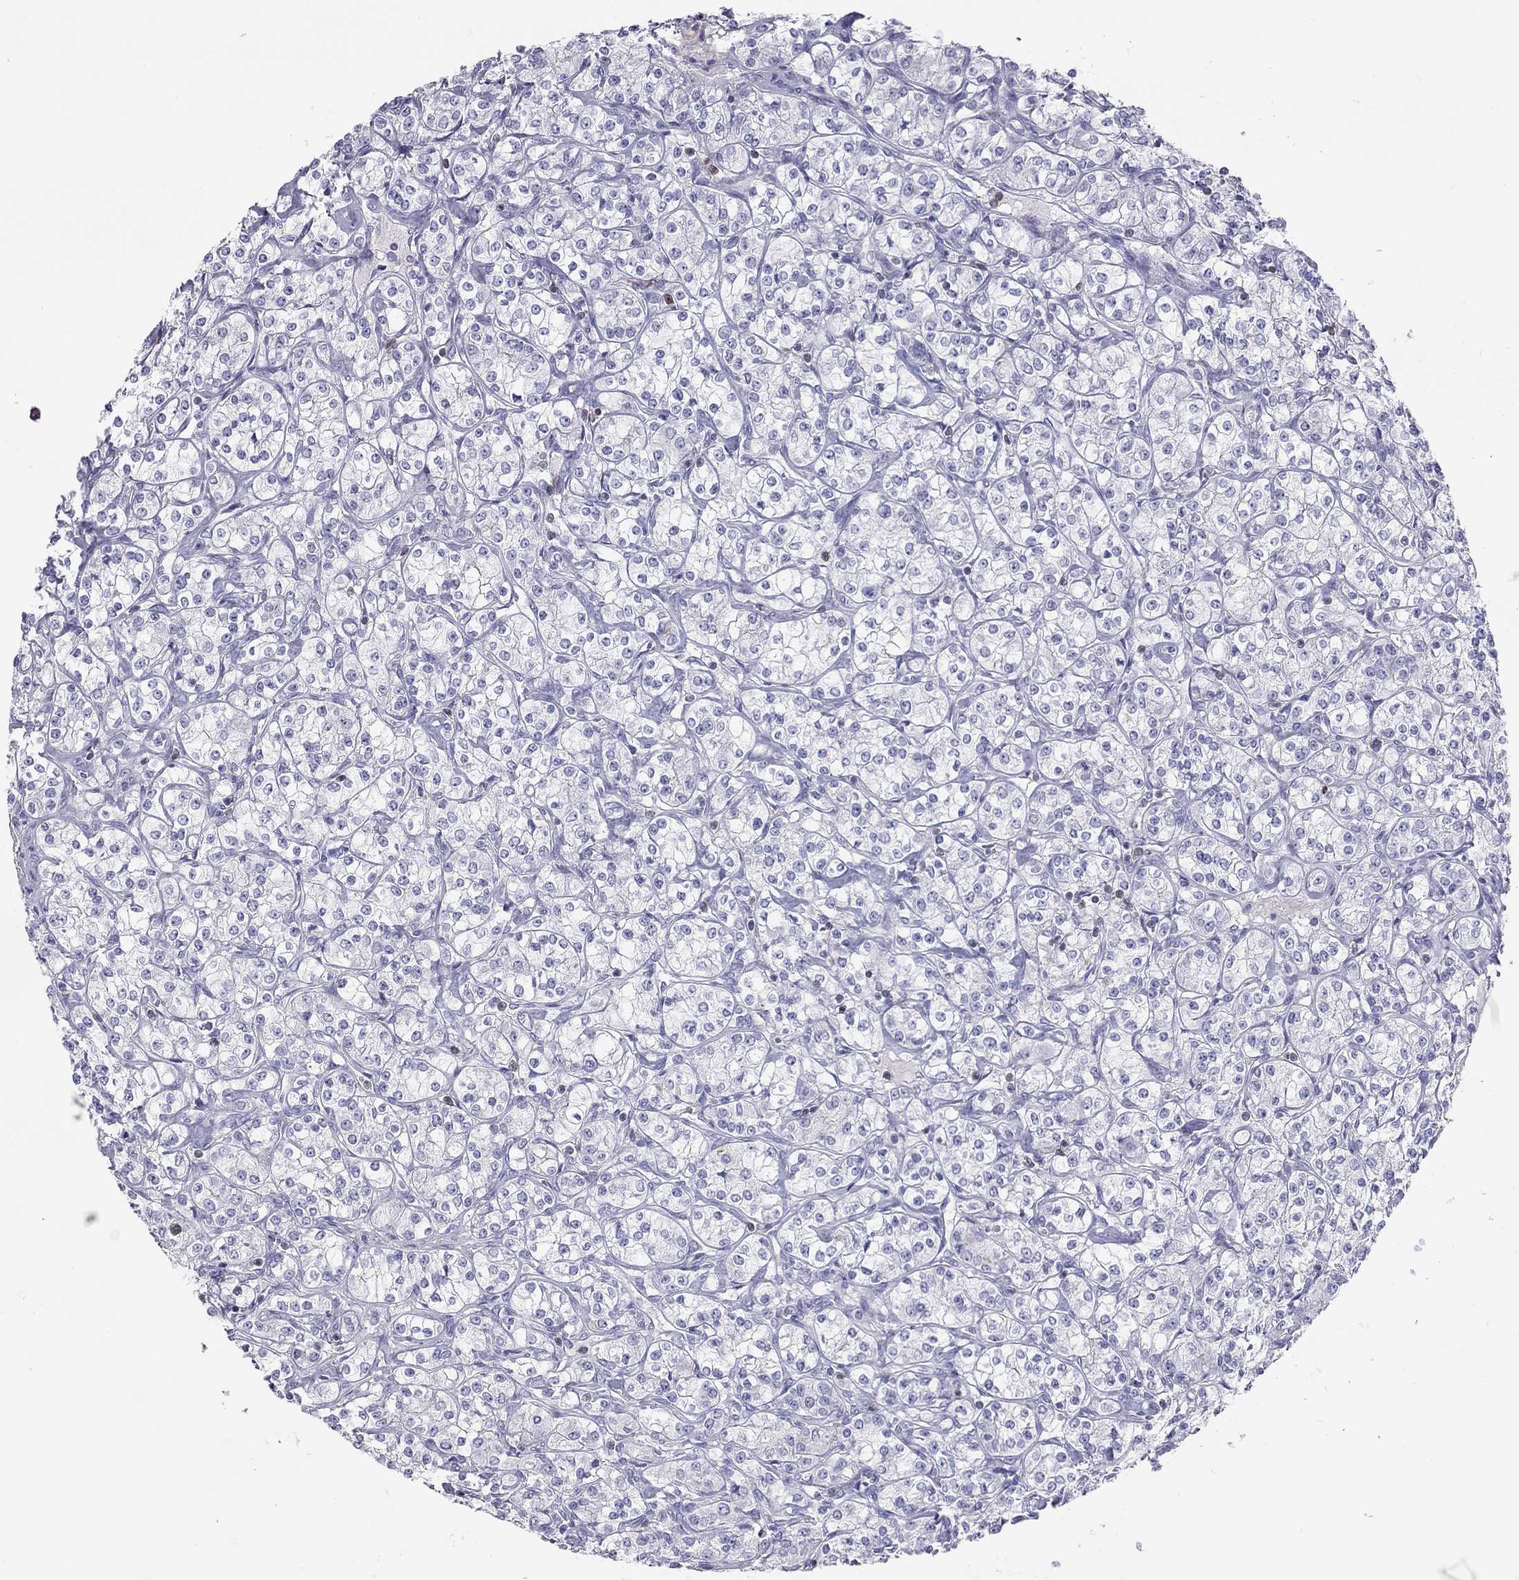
{"staining": {"intensity": "negative", "quantity": "none", "location": "none"}, "tissue": "renal cancer", "cell_type": "Tumor cells", "image_type": "cancer", "snomed": [{"axis": "morphology", "description": "Adenocarcinoma, NOS"}, {"axis": "topography", "description": "Kidney"}], "caption": "This is a image of immunohistochemistry (IHC) staining of renal cancer (adenocarcinoma), which shows no staining in tumor cells.", "gene": "SH2D2A", "patient": {"sex": "male", "age": 77}}